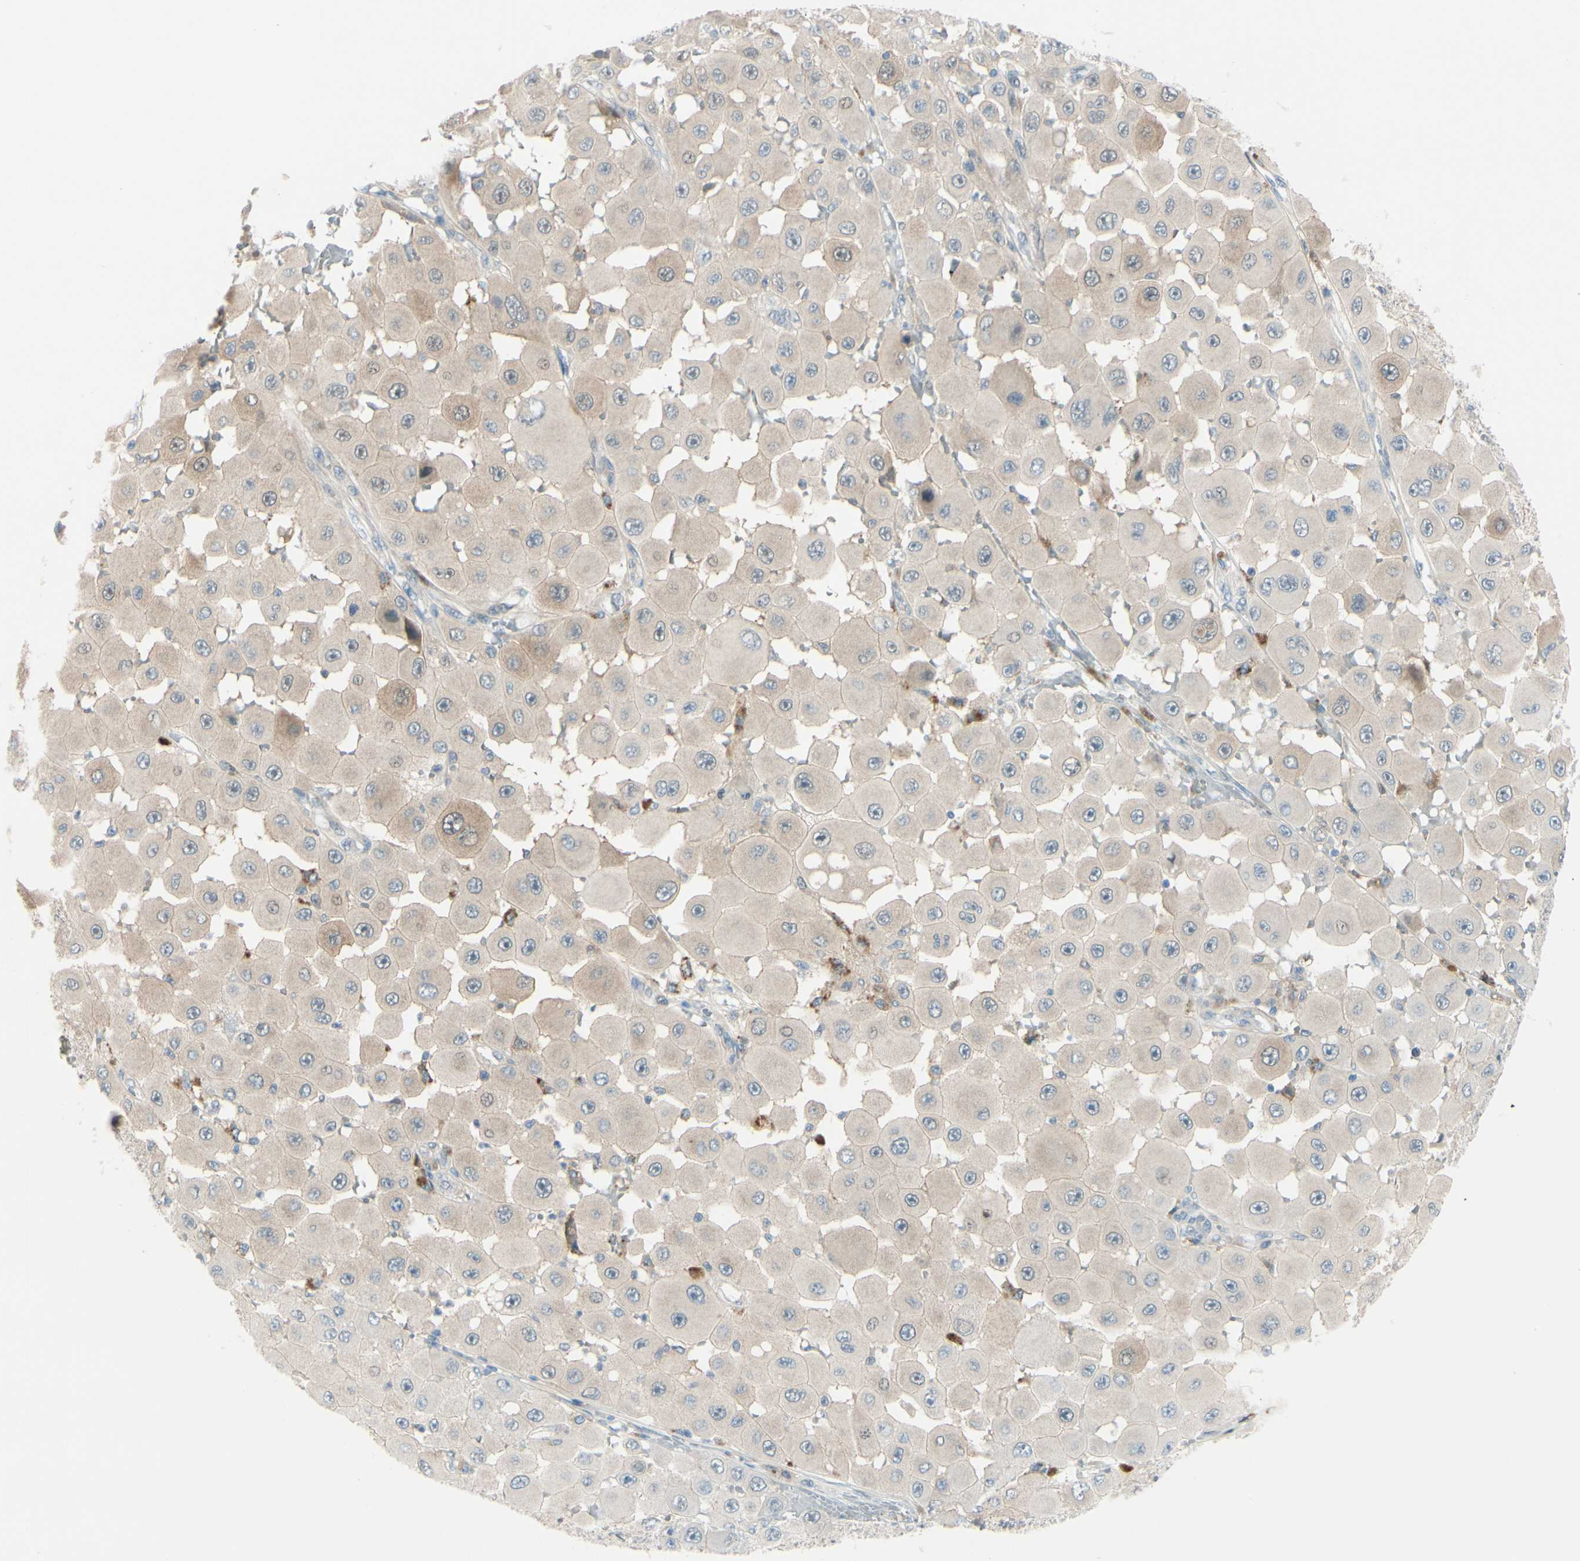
{"staining": {"intensity": "weak", "quantity": "<25%", "location": "cytoplasmic/membranous"}, "tissue": "melanoma", "cell_type": "Tumor cells", "image_type": "cancer", "snomed": [{"axis": "morphology", "description": "Malignant melanoma, NOS"}, {"axis": "topography", "description": "Skin"}], "caption": "Tumor cells show no significant protein positivity in malignant melanoma.", "gene": "PTTG1", "patient": {"sex": "female", "age": 81}}